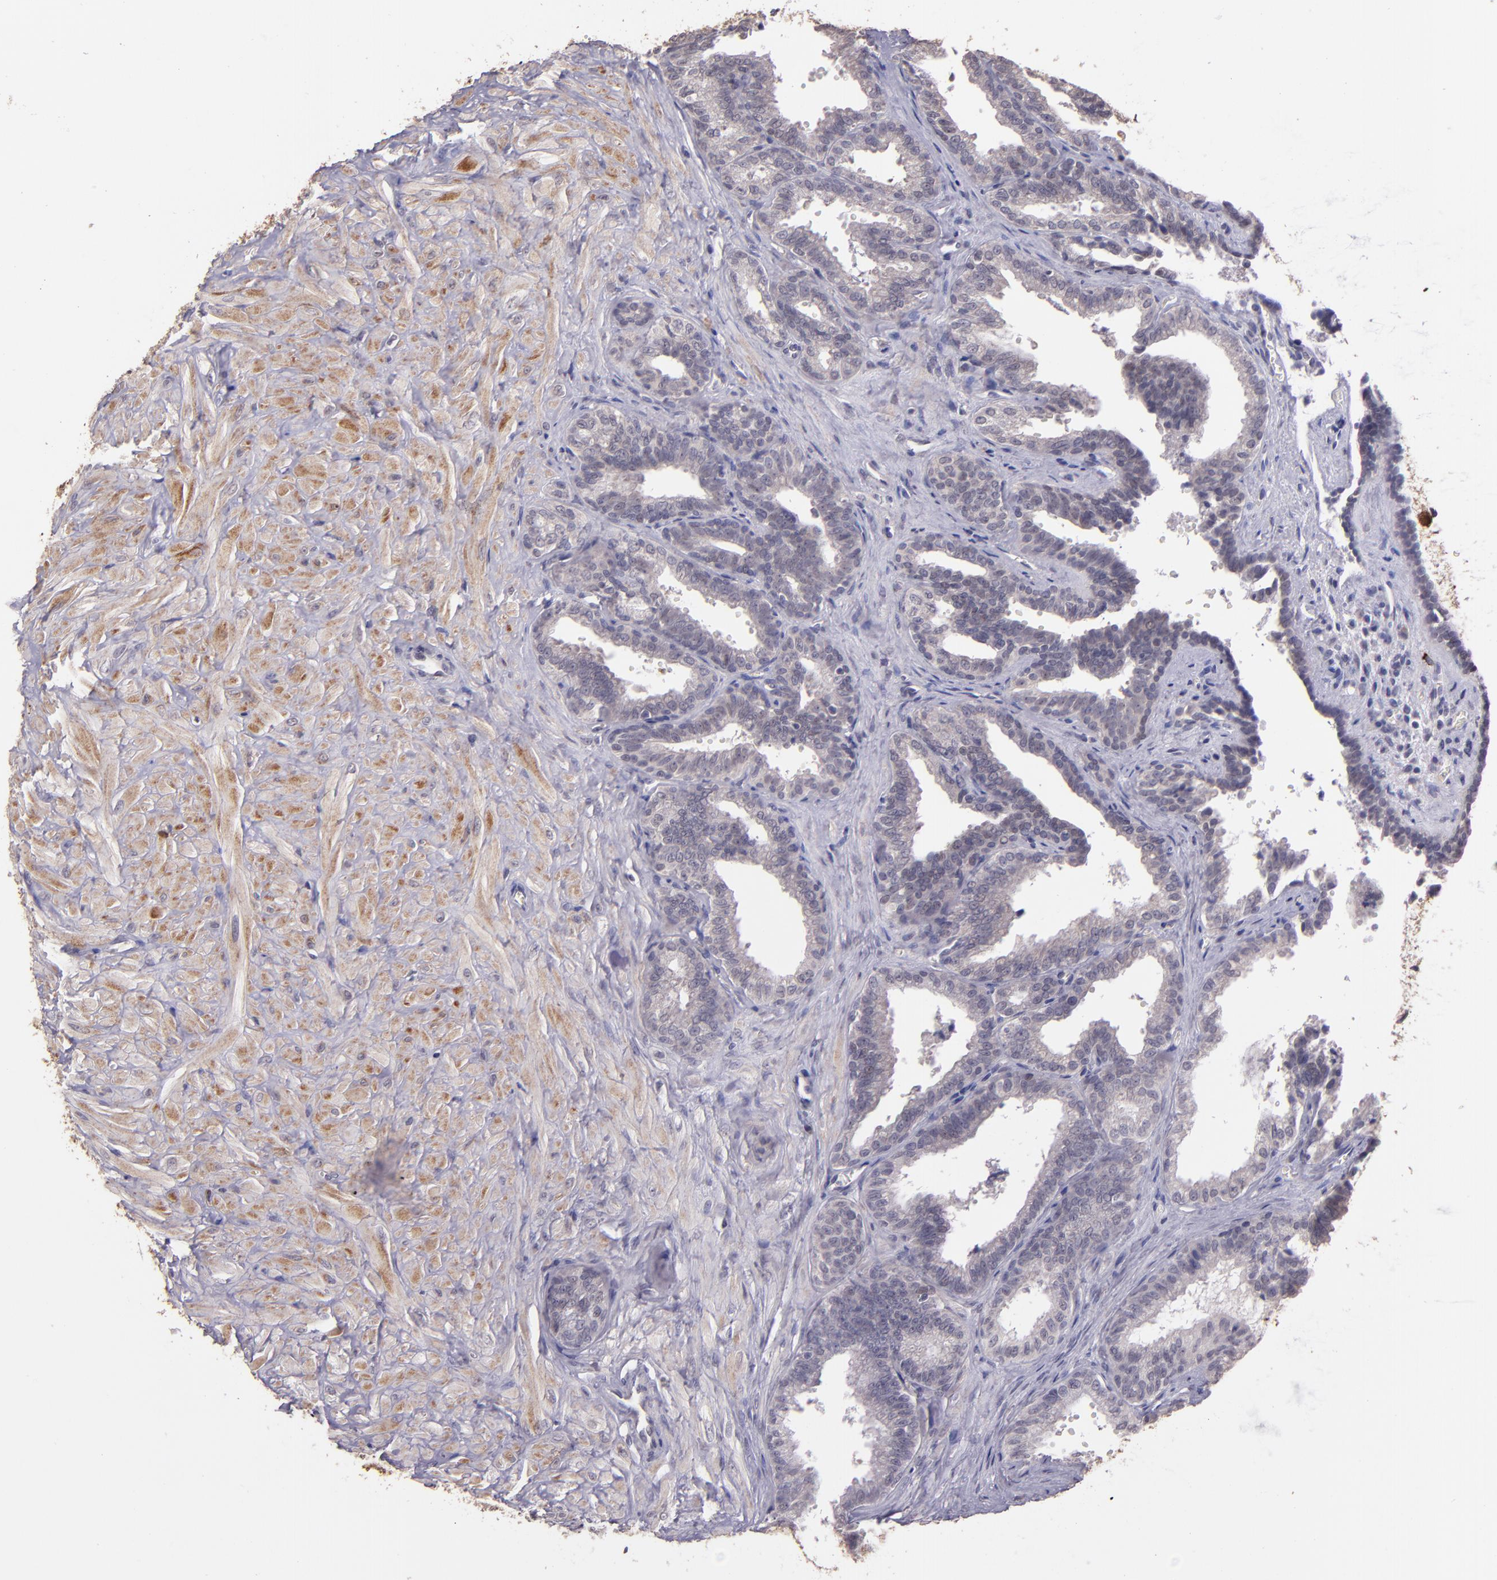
{"staining": {"intensity": "negative", "quantity": "none", "location": "none"}, "tissue": "seminal vesicle", "cell_type": "Glandular cells", "image_type": "normal", "snomed": [{"axis": "morphology", "description": "Normal tissue, NOS"}, {"axis": "topography", "description": "Seminal veicle"}], "caption": "High magnification brightfield microscopy of benign seminal vesicle stained with DAB (3,3'-diaminobenzidine) (brown) and counterstained with hematoxylin (blue): glandular cells show no significant positivity. Nuclei are stained in blue.", "gene": "TAF7L", "patient": {"sex": "male", "age": 26}}